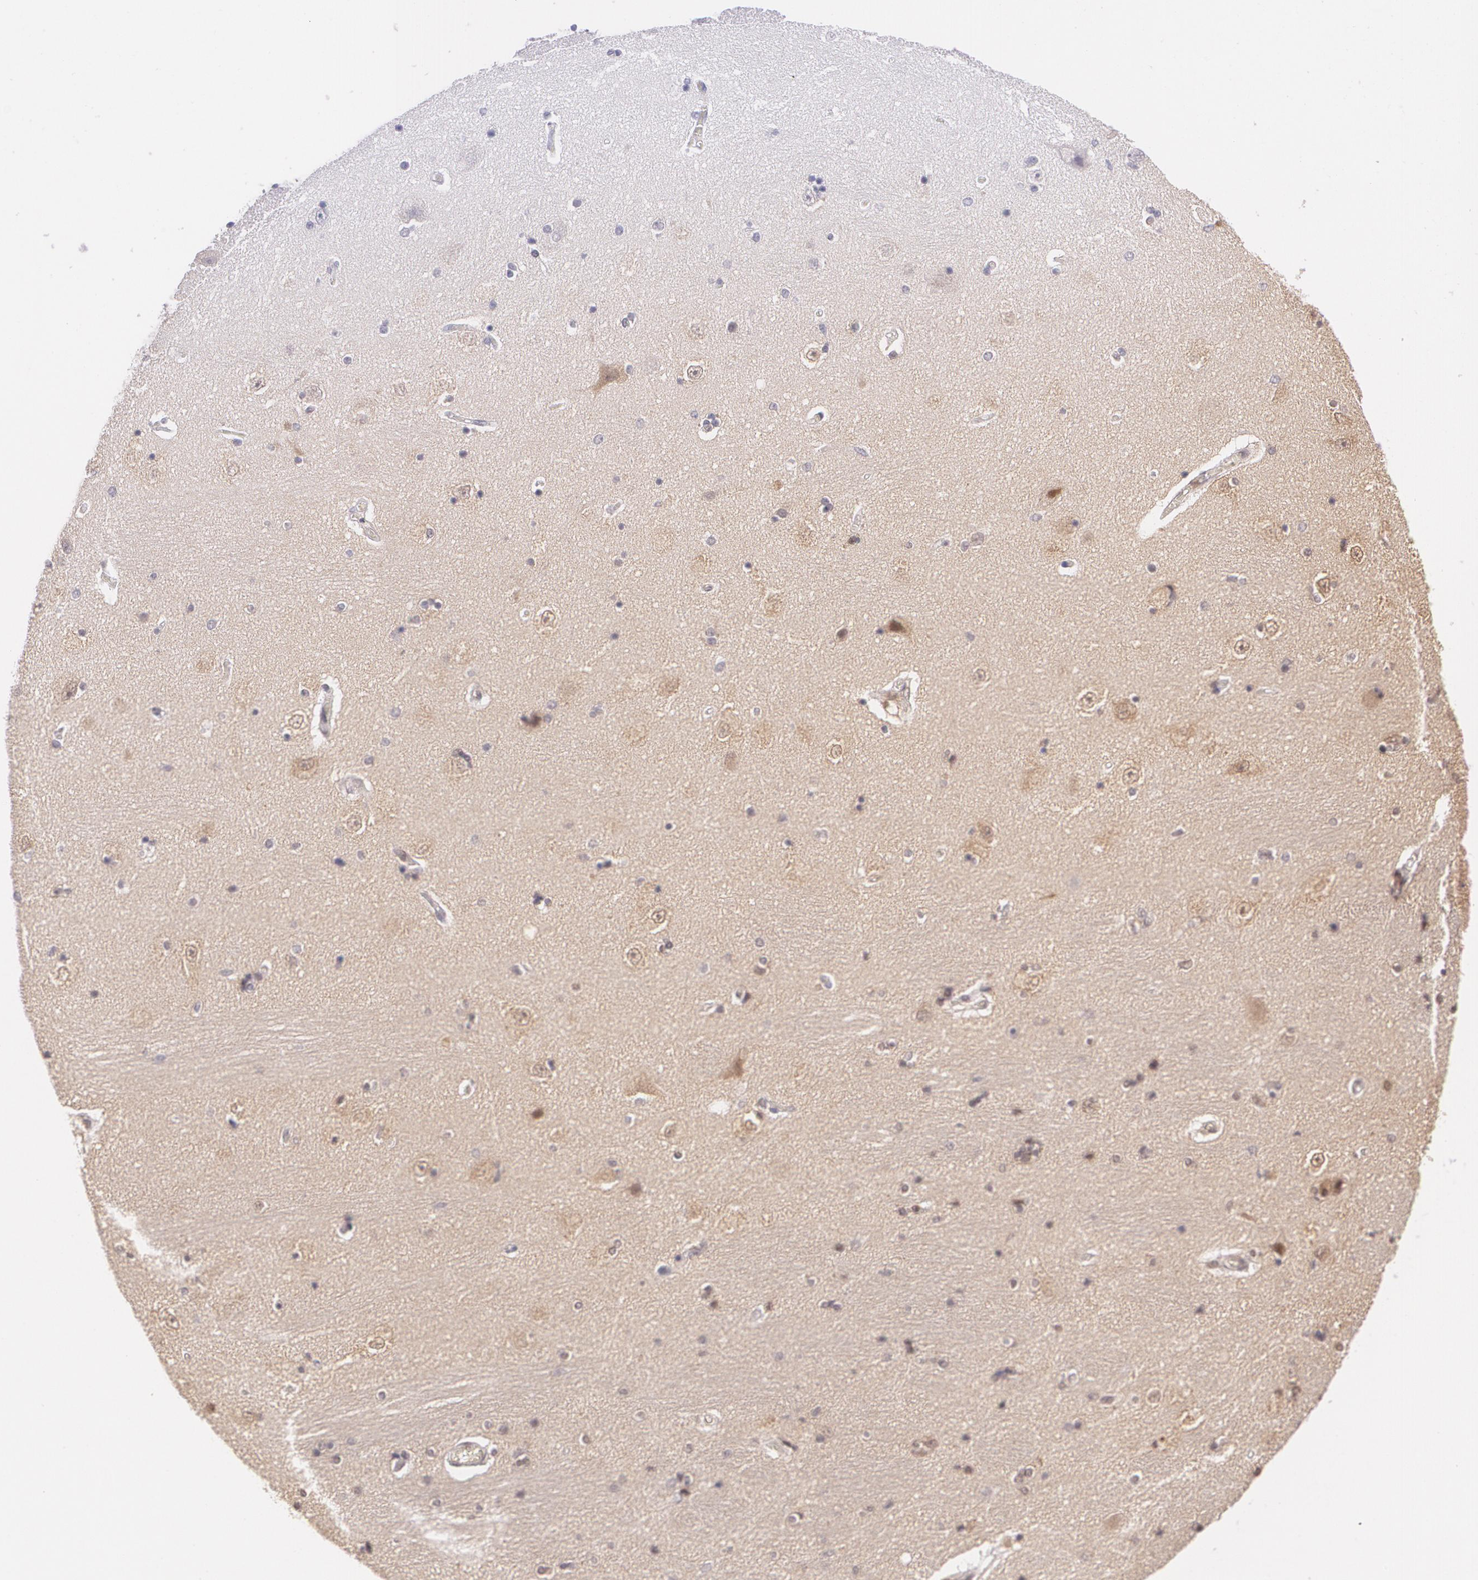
{"staining": {"intensity": "weak", "quantity": "25%-75%", "location": "nuclear"}, "tissue": "hippocampus", "cell_type": "Glial cells", "image_type": "normal", "snomed": [{"axis": "morphology", "description": "Normal tissue, NOS"}, {"axis": "topography", "description": "Hippocampus"}], "caption": "Benign hippocampus was stained to show a protein in brown. There is low levels of weak nuclear expression in approximately 25%-75% of glial cells. The staining is performed using DAB (3,3'-diaminobenzidine) brown chromogen to label protein expression. The nuclei are counter-stained blue using hematoxylin.", "gene": "CUL2", "patient": {"sex": "female", "age": 54}}